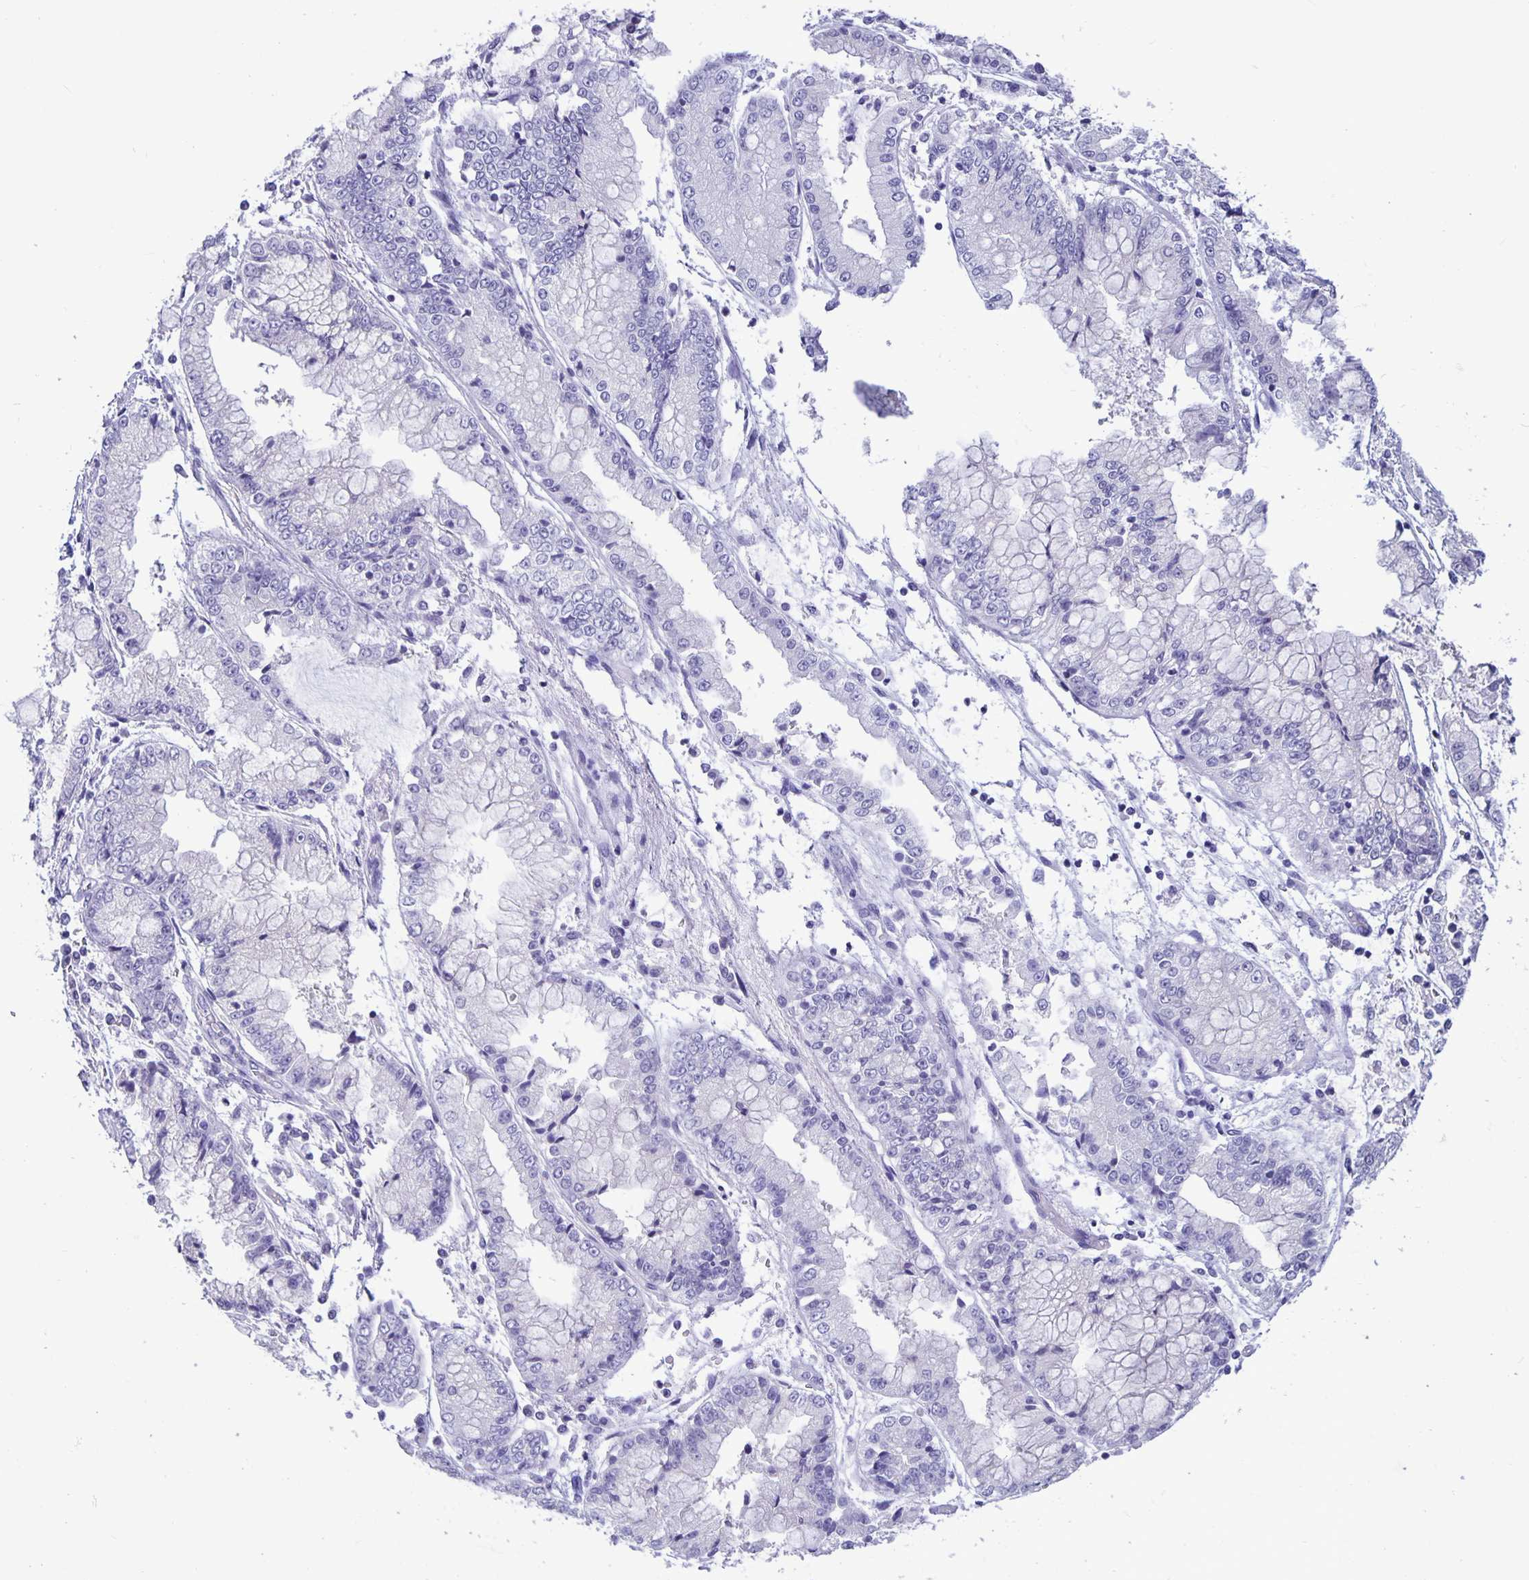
{"staining": {"intensity": "negative", "quantity": "none", "location": "none"}, "tissue": "stomach cancer", "cell_type": "Tumor cells", "image_type": "cancer", "snomed": [{"axis": "morphology", "description": "Adenocarcinoma, NOS"}, {"axis": "topography", "description": "Stomach, upper"}], "caption": "This micrograph is of stomach cancer (adenocarcinoma) stained with immunohistochemistry (IHC) to label a protein in brown with the nuclei are counter-stained blue. There is no staining in tumor cells.", "gene": "ERMN", "patient": {"sex": "female", "age": 74}}